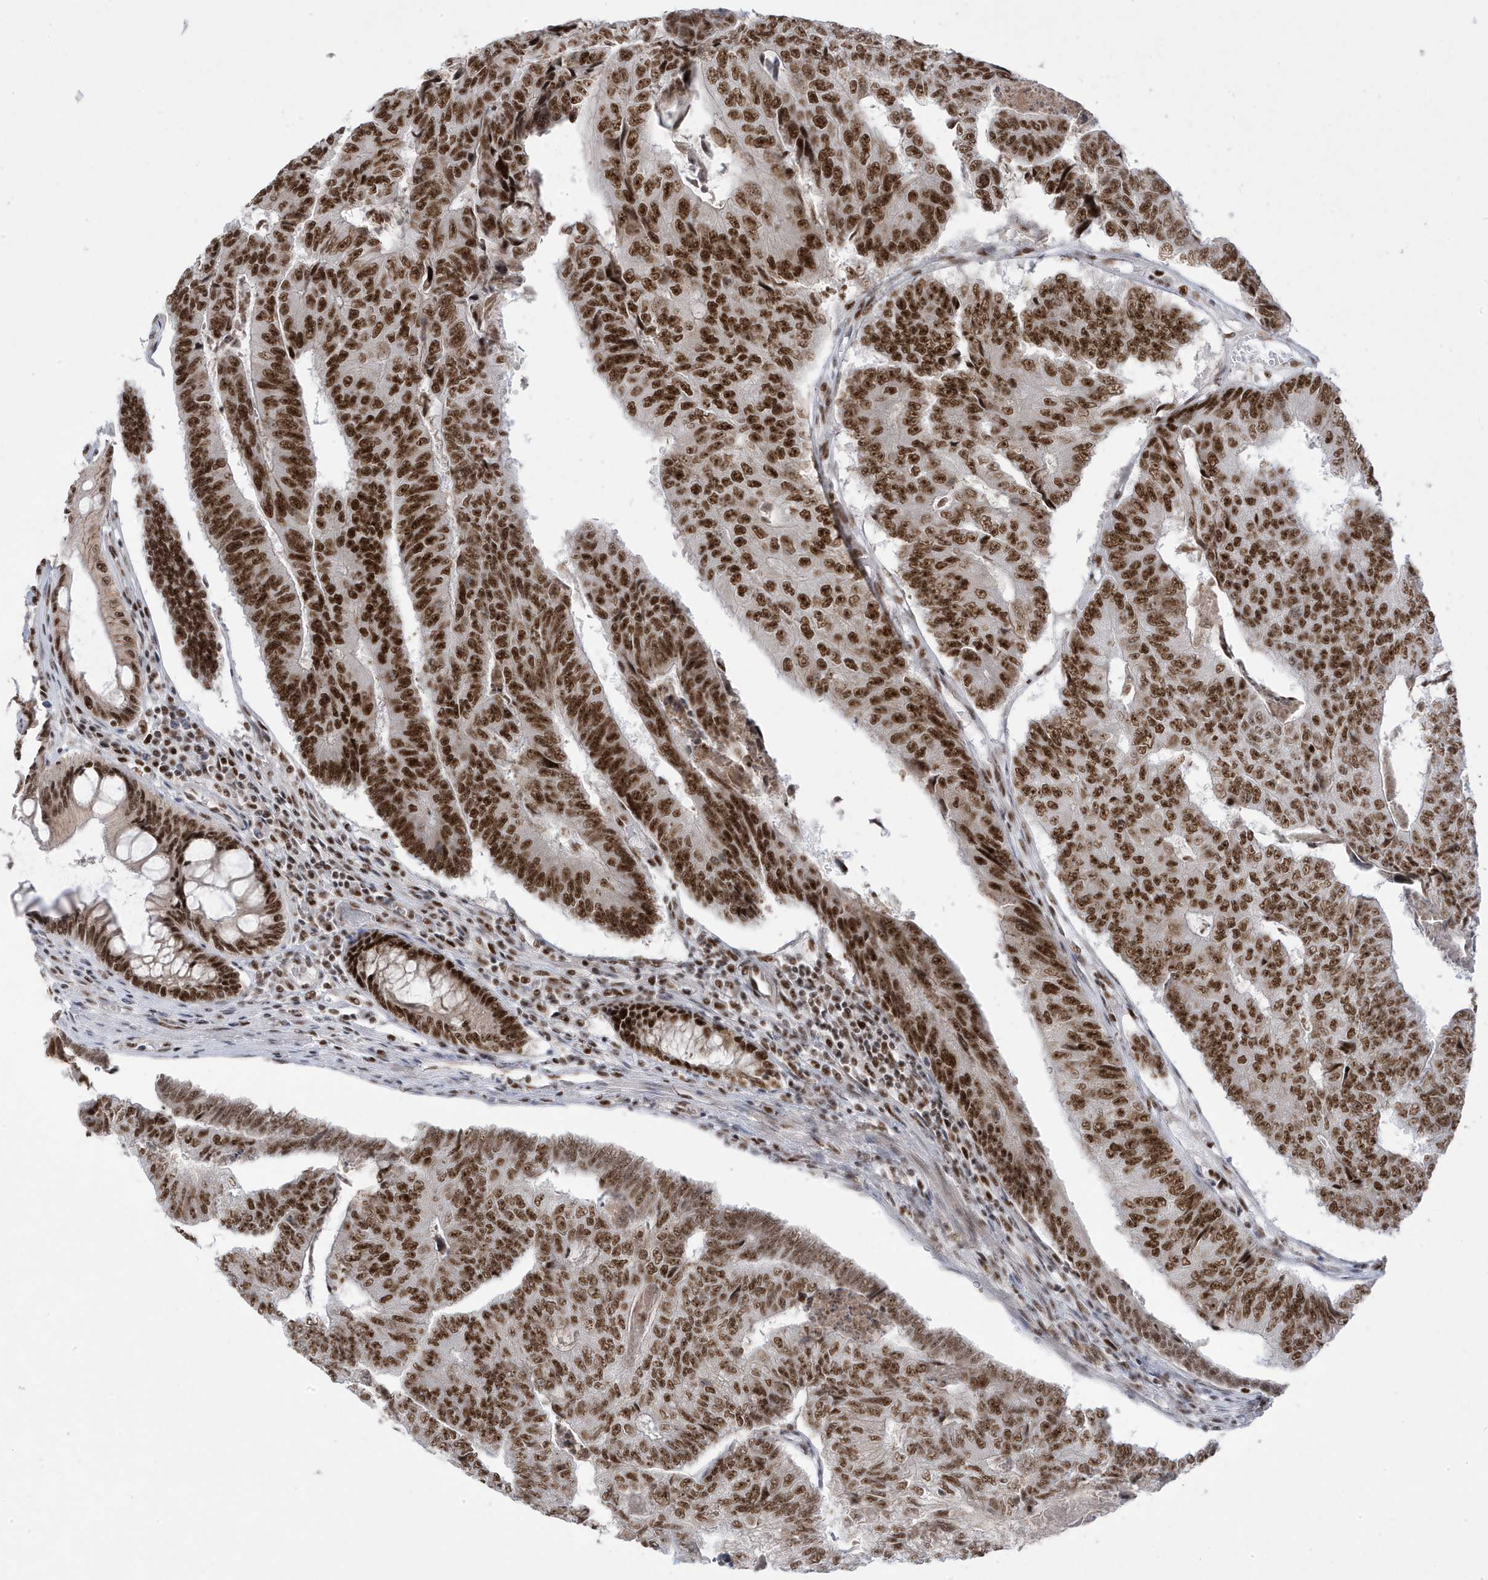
{"staining": {"intensity": "moderate", "quantity": ">75%", "location": "nuclear"}, "tissue": "colorectal cancer", "cell_type": "Tumor cells", "image_type": "cancer", "snomed": [{"axis": "morphology", "description": "Adenocarcinoma, NOS"}, {"axis": "topography", "description": "Colon"}], "caption": "Immunohistochemistry (IHC) (DAB (3,3'-diaminobenzidine)) staining of human colorectal cancer reveals moderate nuclear protein staining in about >75% of tumor cells.", "gene": "MTREX", "patient": {"sex": "female", "age": 67}}